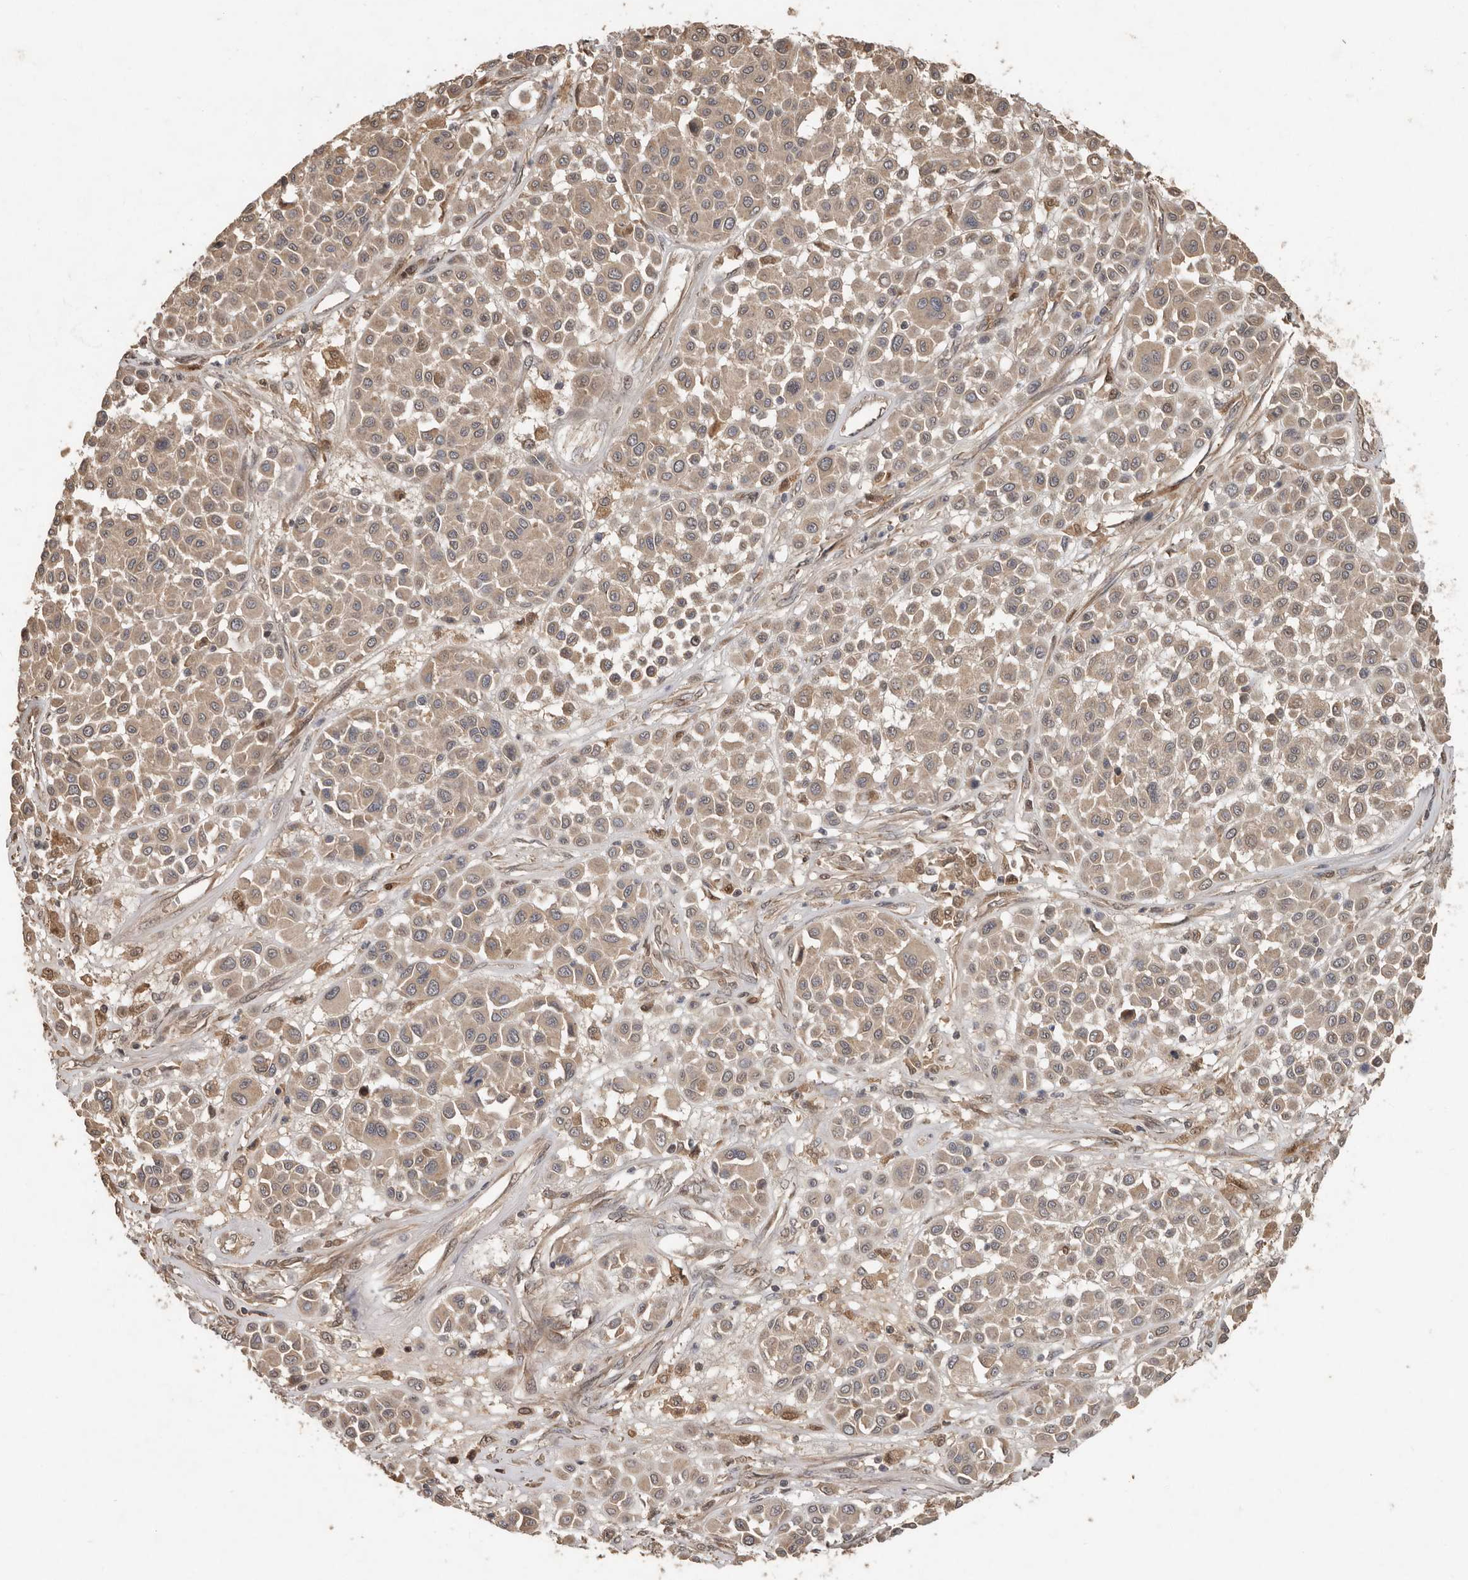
{"staining": {"intensity": "weak", "quantity": ">75%", "location": "cytoplasmic/membranous"}, "tissue": "melanoma", "cell_type": "Tumor cells", "image_type": "cancer", "snomed": [{"axis": "morphology", "description": "Malignant melanoma, Metastatic site"}, {"axis": "topography", "description": "Soft tissue"}], "caption": "This is an image of immunohistochemistry (IHC) staining of melanoma, which shows weak positivity in the cytoplasmic/membranous of tumor cells.", "gene": "KIF26B", "patient": {"sex": "male", "age": 41}}